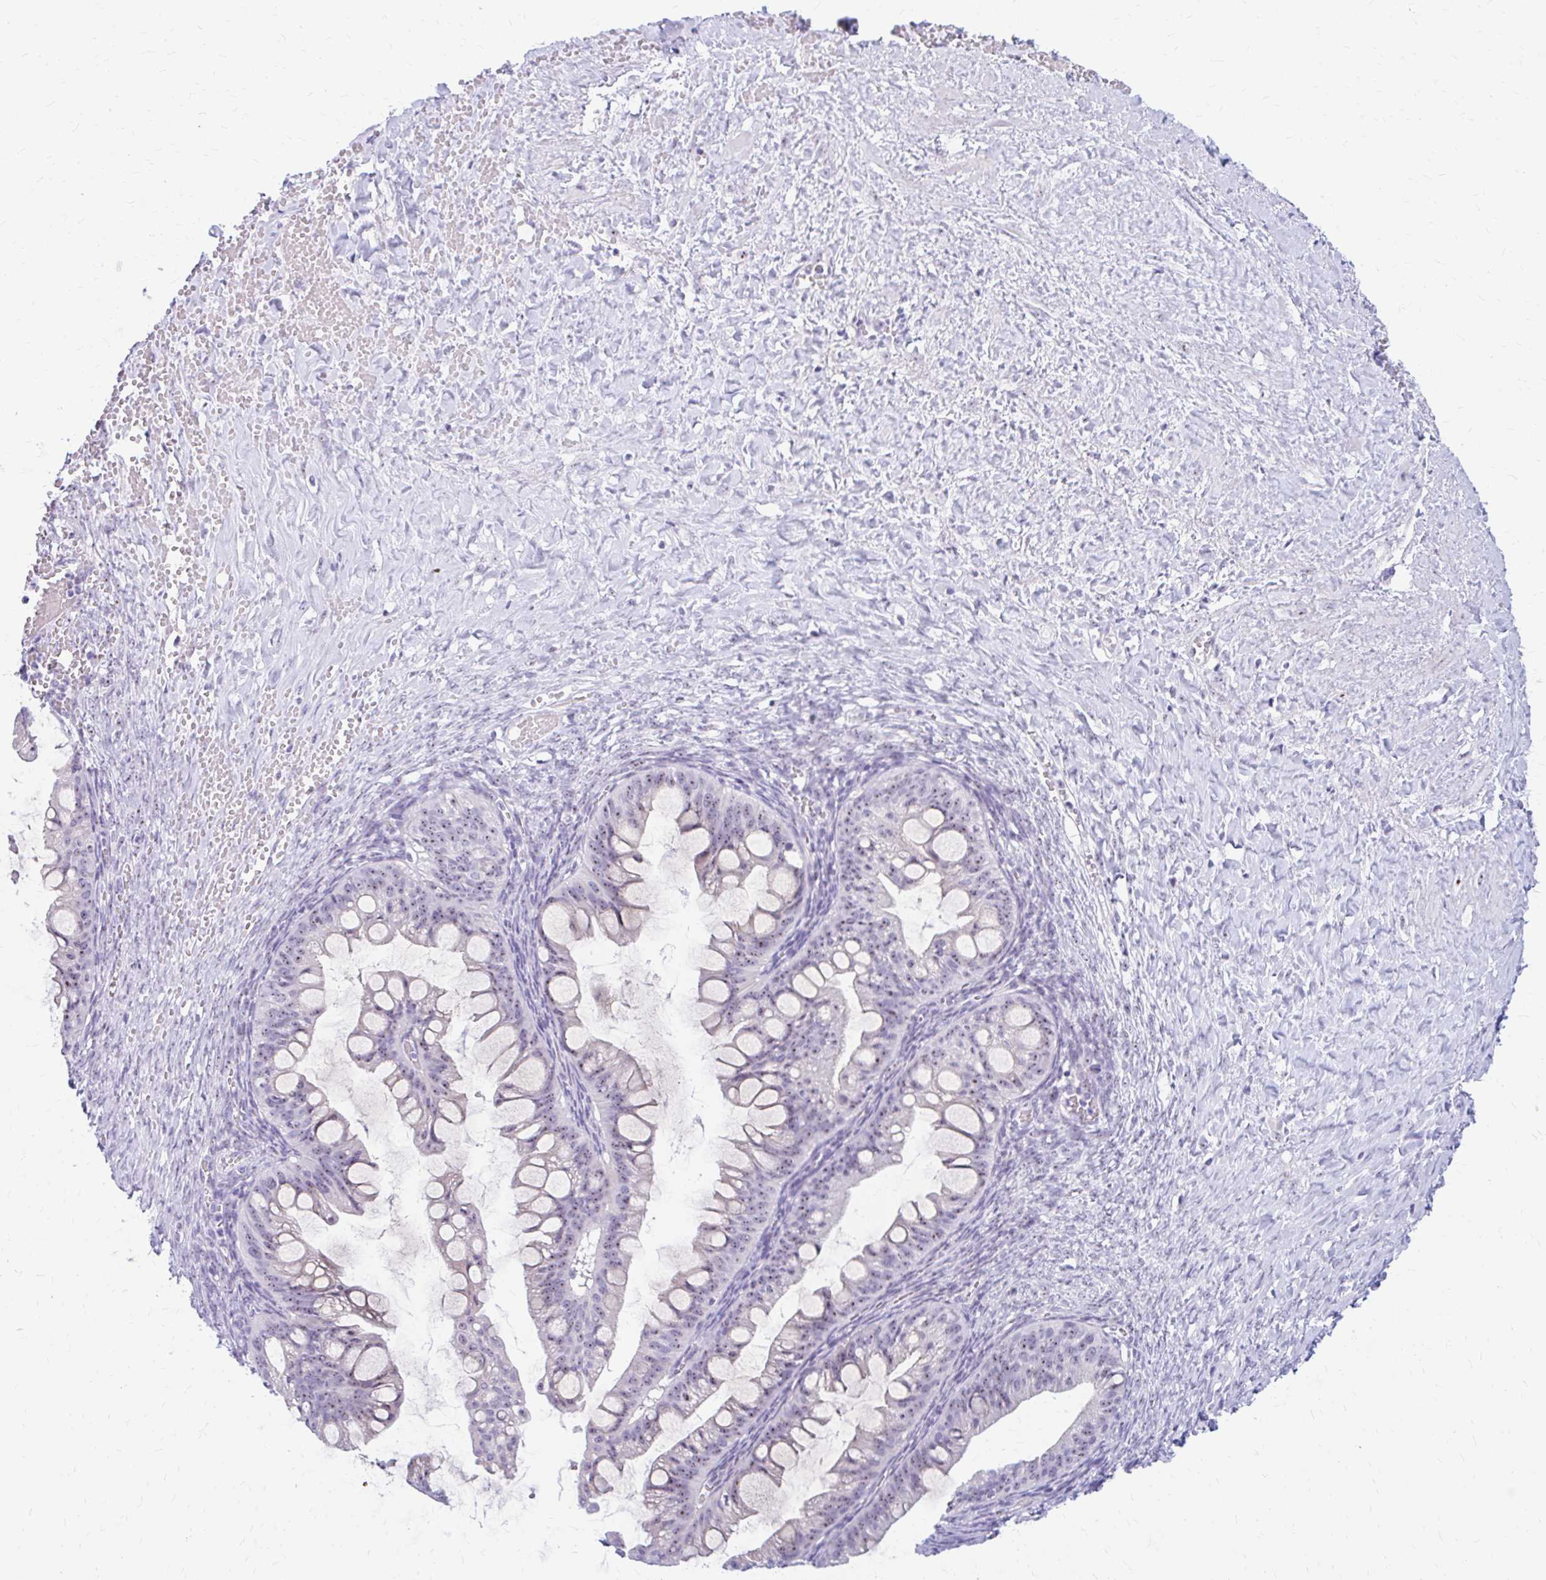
{"staining": {"intensity": "moderate", "quantity": ">75%", "location": "nuclear"}, "tissue": "ovarian cancer", "cell_type": "Tumor cells", "image_type": "cancer", "snomed": [{"axis": "morphology", "description": "Cystadenocarcinoma, mucinous, NOS"}, {"axis": "topography", "description": "Ovary"}], "caption": "Tumor cells display medium levels of moderate nuclear expression in approximately >75% of cells in ovarian cancer (mucinous cystadenocarcinoma).", "gene": "FTSJ3", "patient": {"sex": "female", "age": 73}}